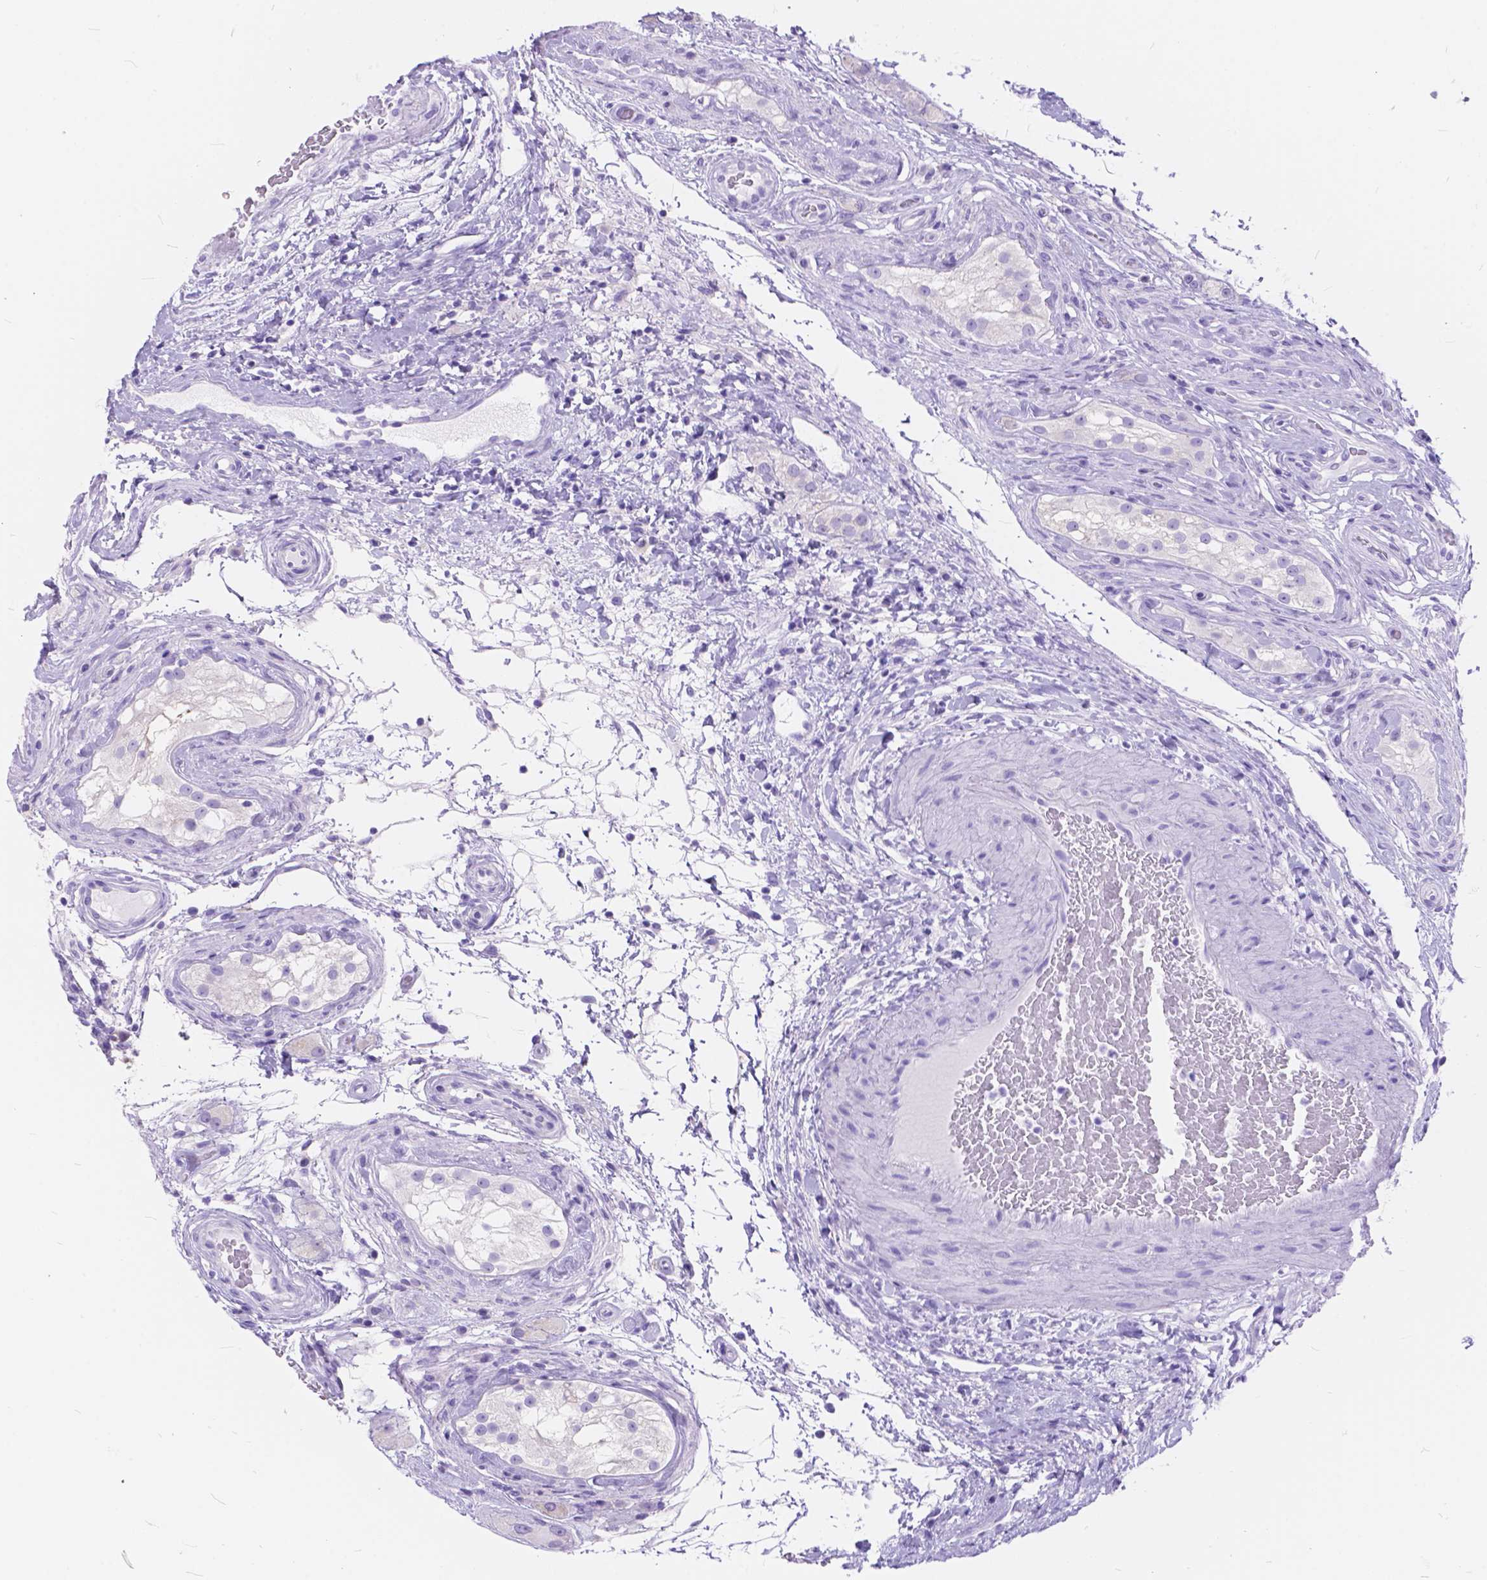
{"staining": {"intensity": "negative", "quantity": "none", "location": "none"}, "tissue": "testis cancer", "cell_type": "Tumor cells", "image_type": "cancer", "snomed": [{"axis": "morphology", "description": "Seminoma, NOS"}, {"axis": "morphology", "description": "Carcinoma, Embryonal, NOS"}, {"axis": "topography", "description": "Testis"}], "caption": "High power microscopy micrograph of an immunohistochemistry image of testis seminoma, revealing no significant expression in tumor cells.", "gene": "FOXL2", "patient": {"sex": "male", "age": 41}}